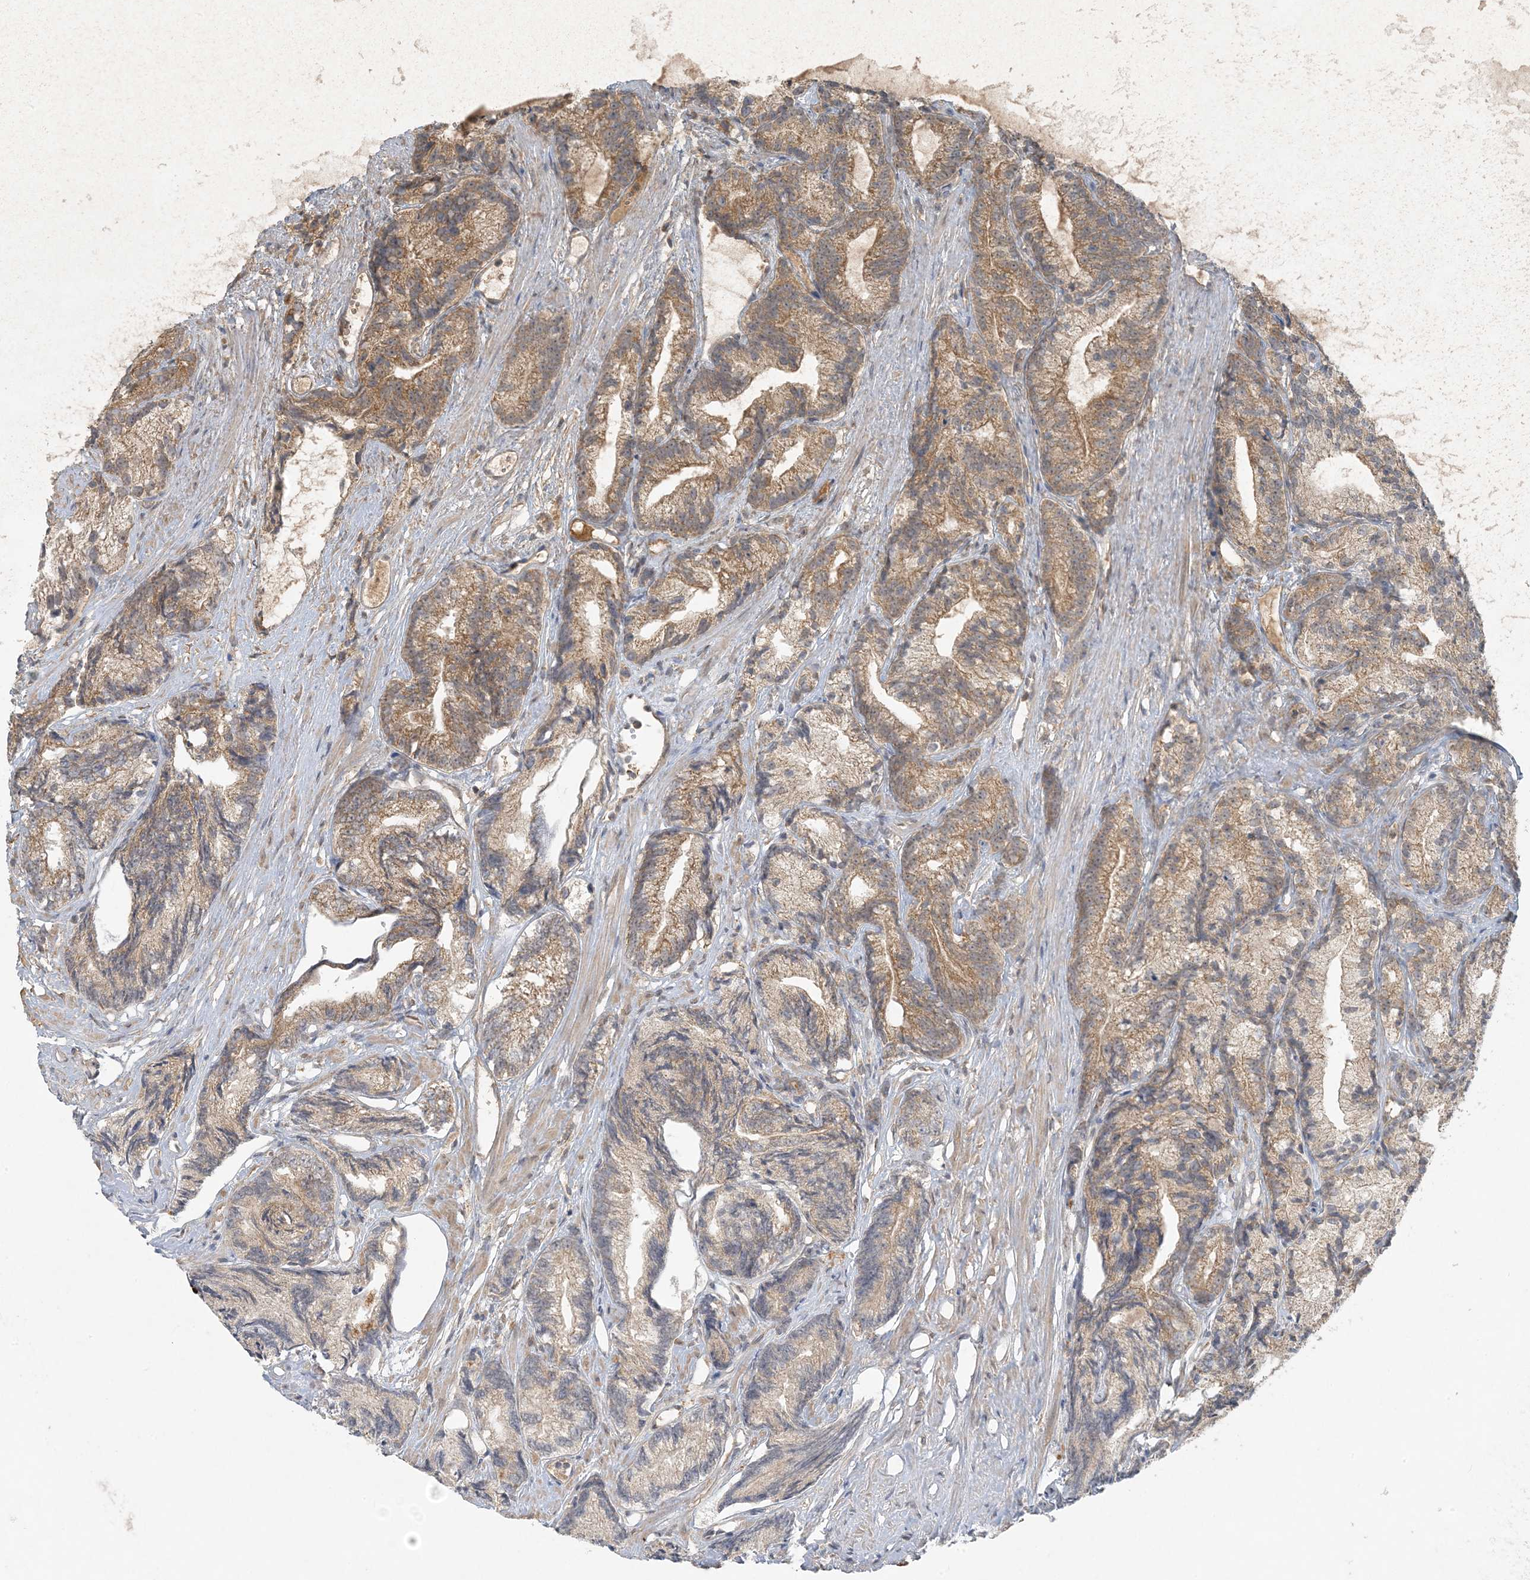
{"staining": {"intensity": "moderate", "quantity": ">75%", "location": "cytoplasmic/membranous"}, "tissue": "prostate cancer", "cell_type": "Tumor cells", "image_type": "cancer", "snomed": [{"axis": "morphology", "description": "Adenocarcinoma, Low grade"}, {"axis": "topography", "description": "Prostate"}], "caption": "A medium amount of moderate cytoplasmic/membranous staining is seen in approximately >75% of tumor cells in prostate cancer tissue.", "gene": "MCOLN1", "patient": {"sex": "male", "age": 89}}